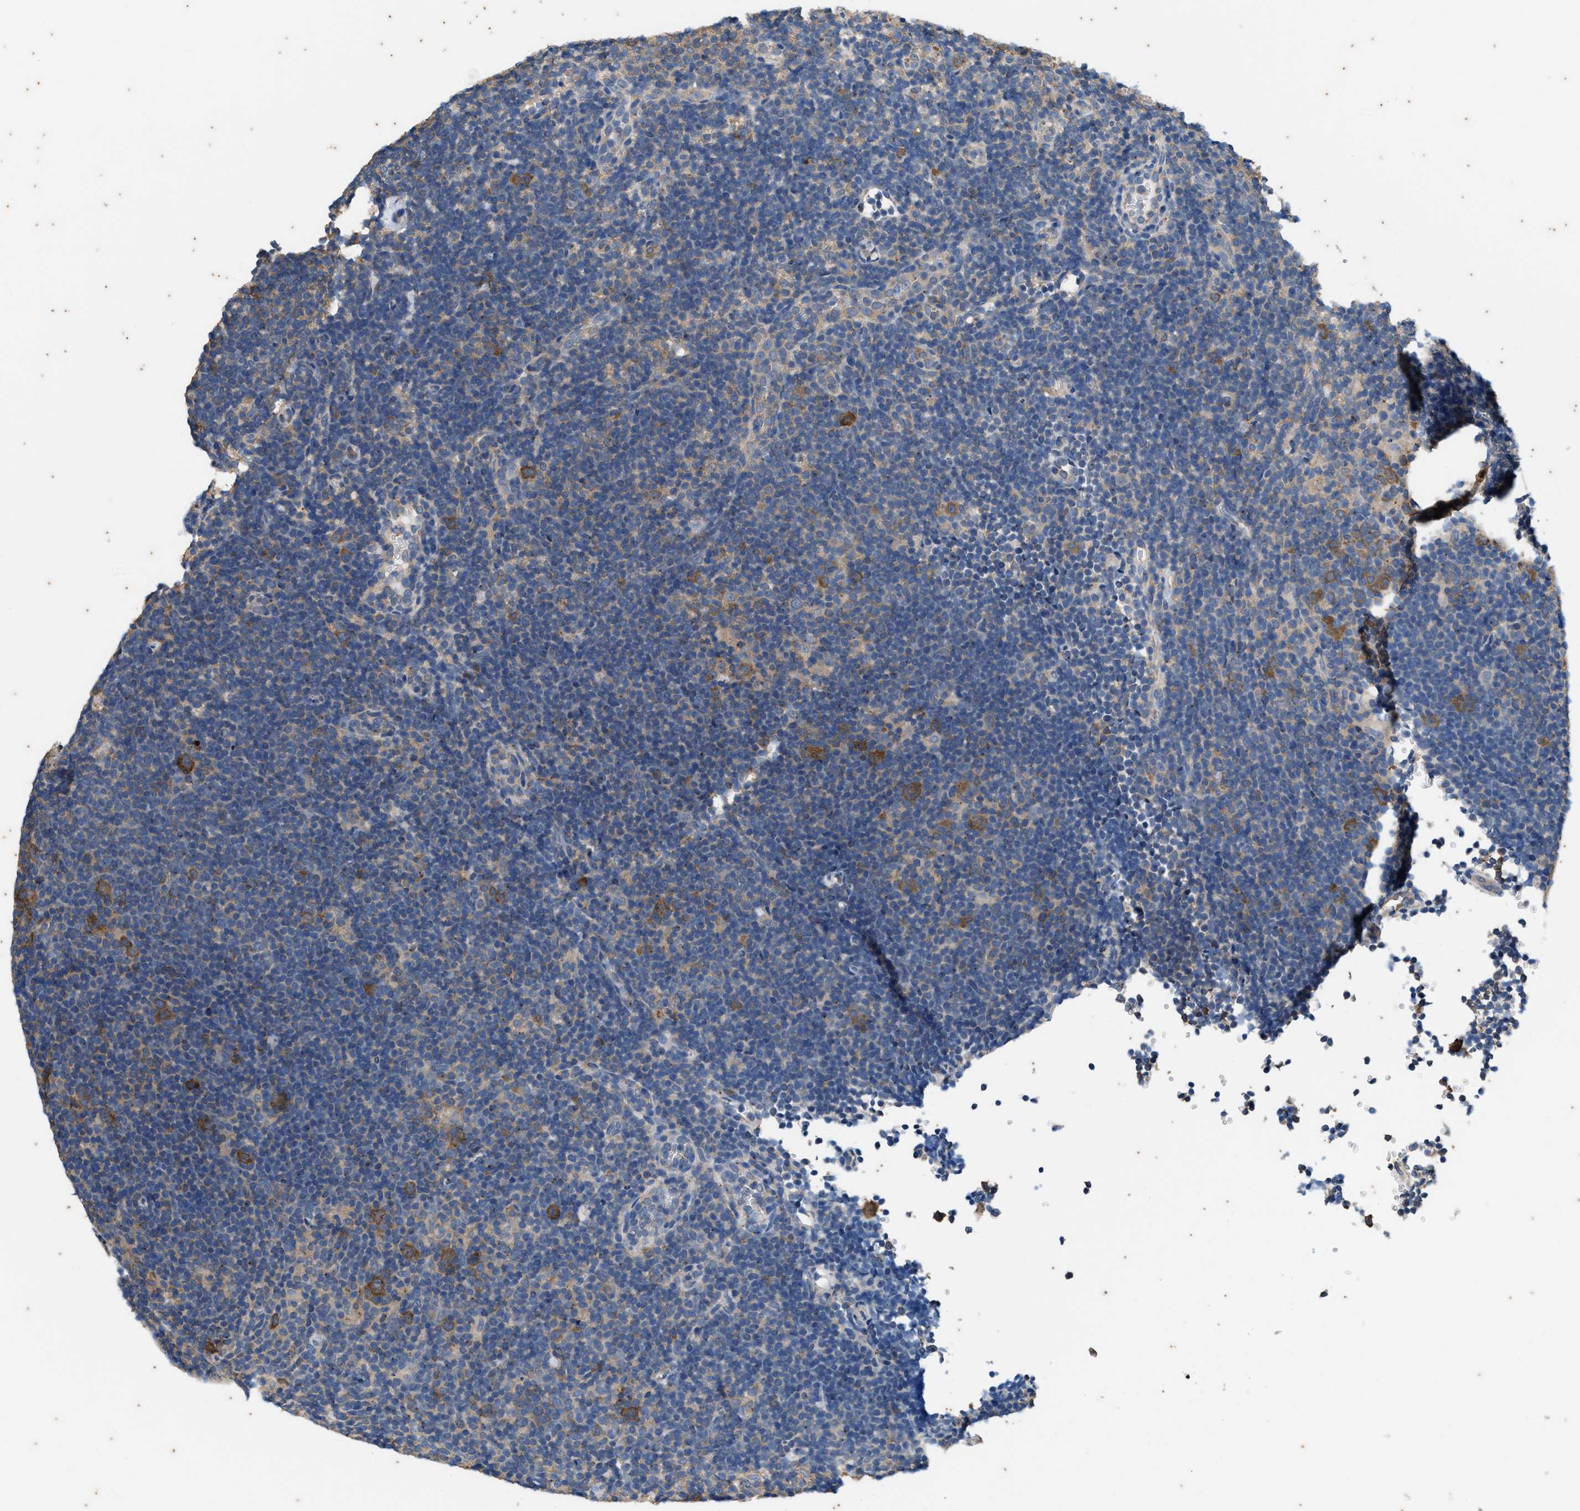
{"staining": {"intensity": "moderate", "quantity": ">75%", "location": "cytoplasmic/membranous"}, "tissue": "lymphoma", "cell_type": "Tumor cells", "image_type": "cancer", "snomed": [{"axis": "morphology", "description": "Hodgkin's disease, NOS"}, {"axis": "topography", "description": "Lymph node"}], "caption": "This is an image of immunohistochemistry (IHC) staining of Hodgkin's disease, which shows moderate staining in the cytoplasmic/membranous of tumor cells.", "gene": "COX19", "patient": {"sex": "female", "age": 57}}